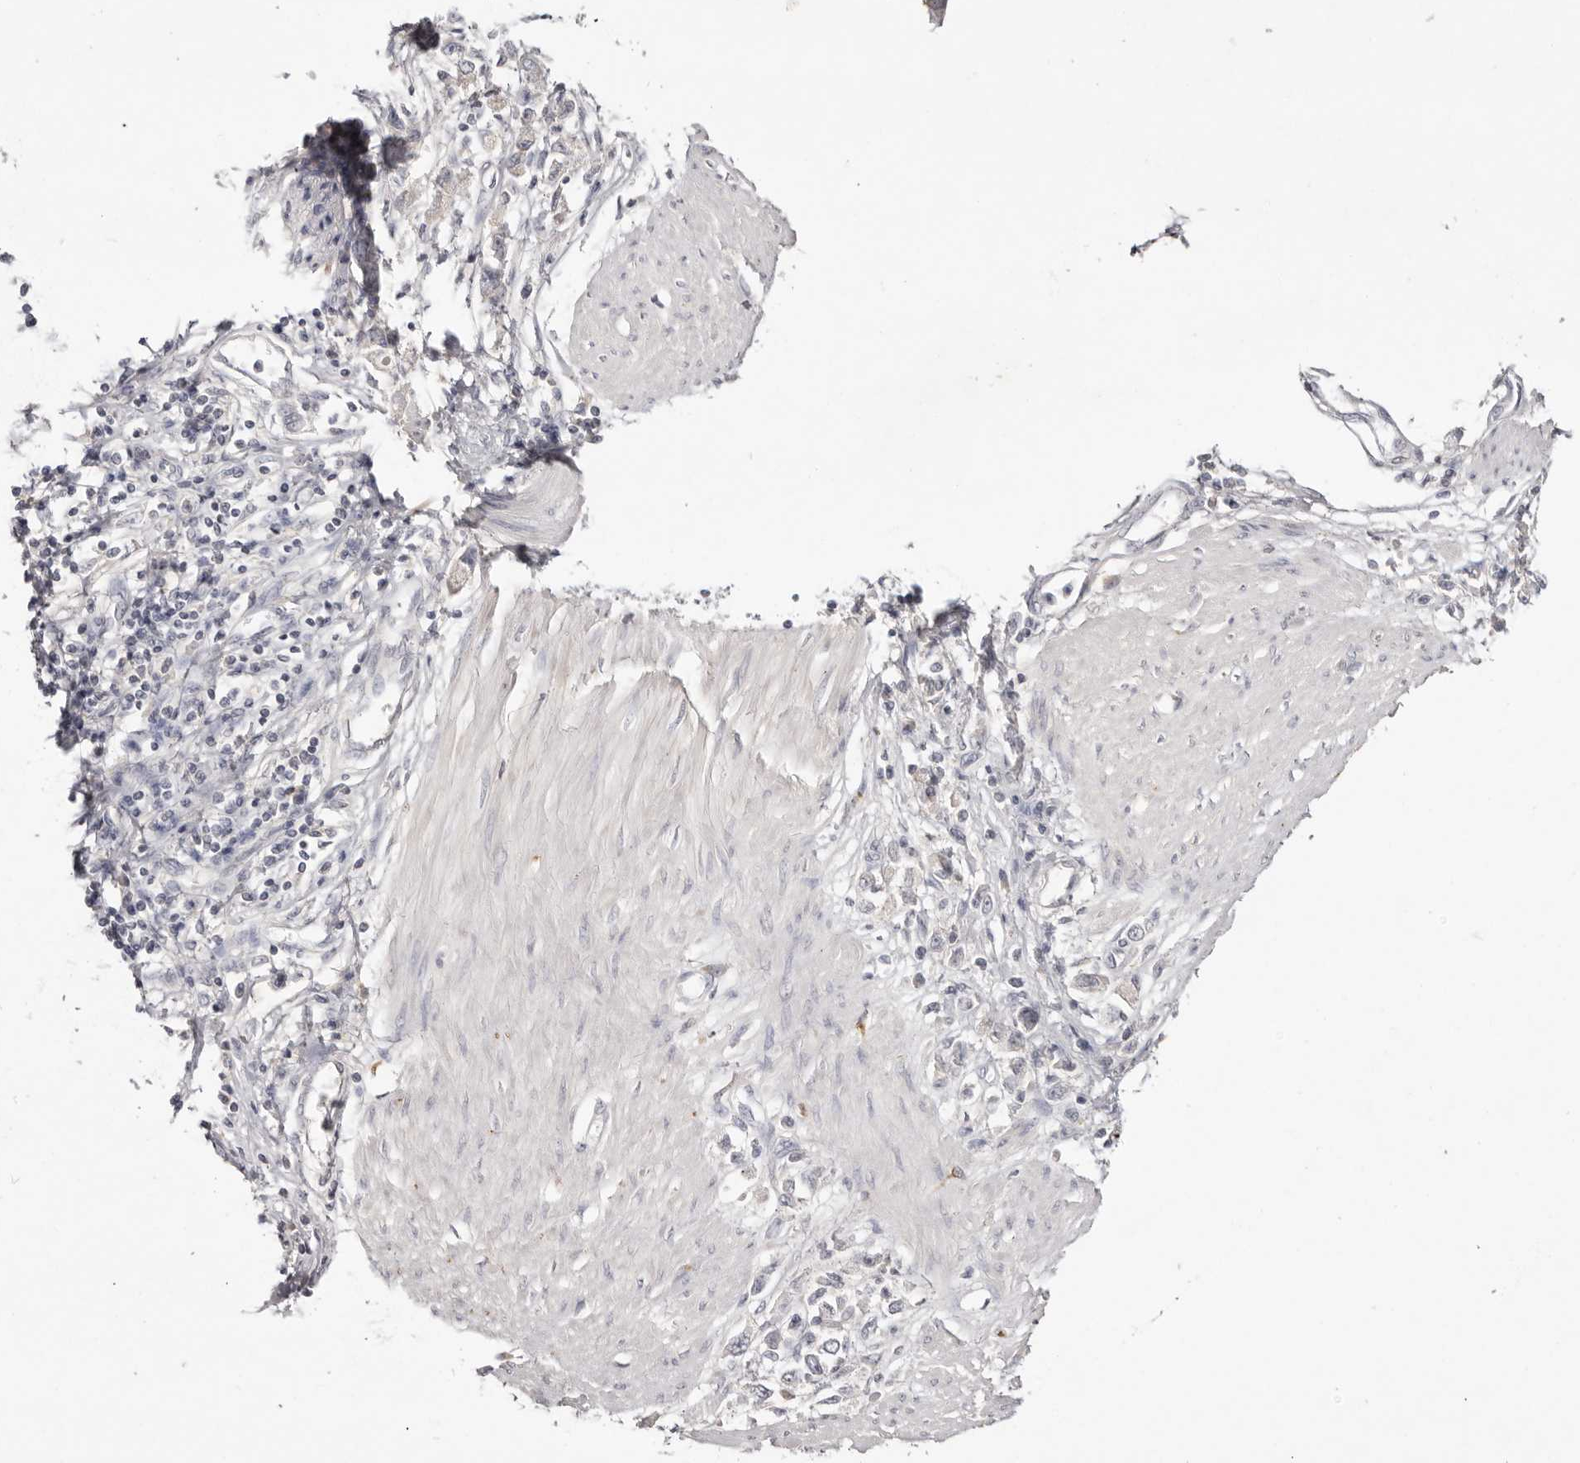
{"staining": {"intensity": "negative", "quantity": "none", "location": "none"}, "tissue": "stomach cancer", "cell_type": "Tumor cells", "image_type": "cancer", "snomed": [{"axis": "morphology", "description": "Adenocarcinoma, NOS"}, {"axis": "topography", "description": "Stomach"}], "caption": "High magnification brightfield microscopy of stomach adenocarcinoma stained with DAB (3,3'-diaminobenzidine) (brown) and counterstained with hematoxylin (blue): tumor cells show no significant staining.", "gene": "SCUBE2", "patient": {"sex": "female", "age": 76}}